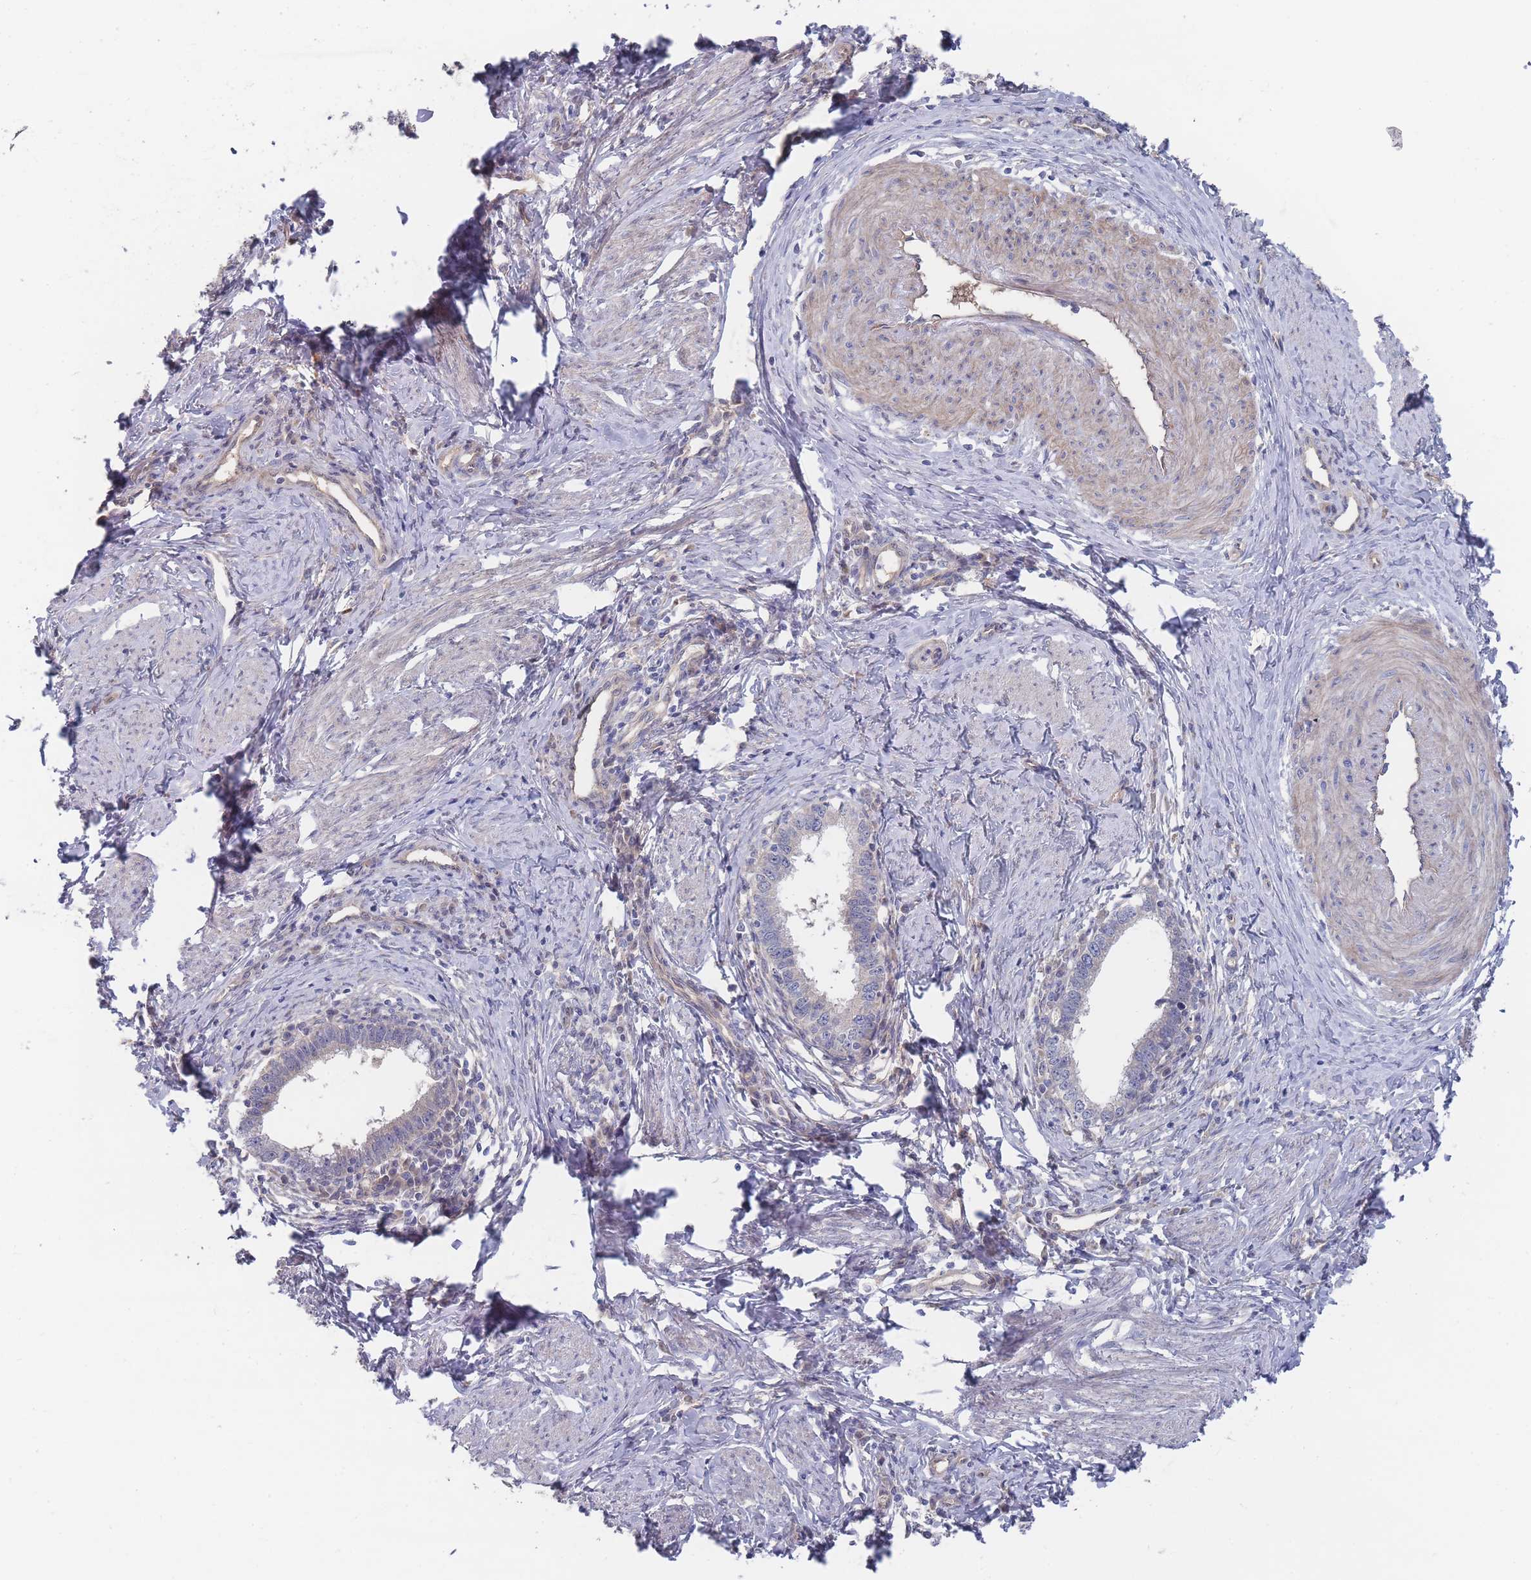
{"staining": {"intensity": "weak", "quantity": "<25%", "location": "cytoplasmic/membranous"}, "tissue": "cervical cancer", "cell_type": "Tumor cells", "image_type": "cancer", "snomed": [{"axis": "morphology", "description": "Adenocarcinoma, NOS"}, {"axis": "topography", "description": "Cervix"}], "caption": "Immunohistochemistry of human adenocarcinoma (cervical) demonstrates no expression in tumor cells.", "gene": "NUB1", "patient": {"sex": "female", "age": 36}}